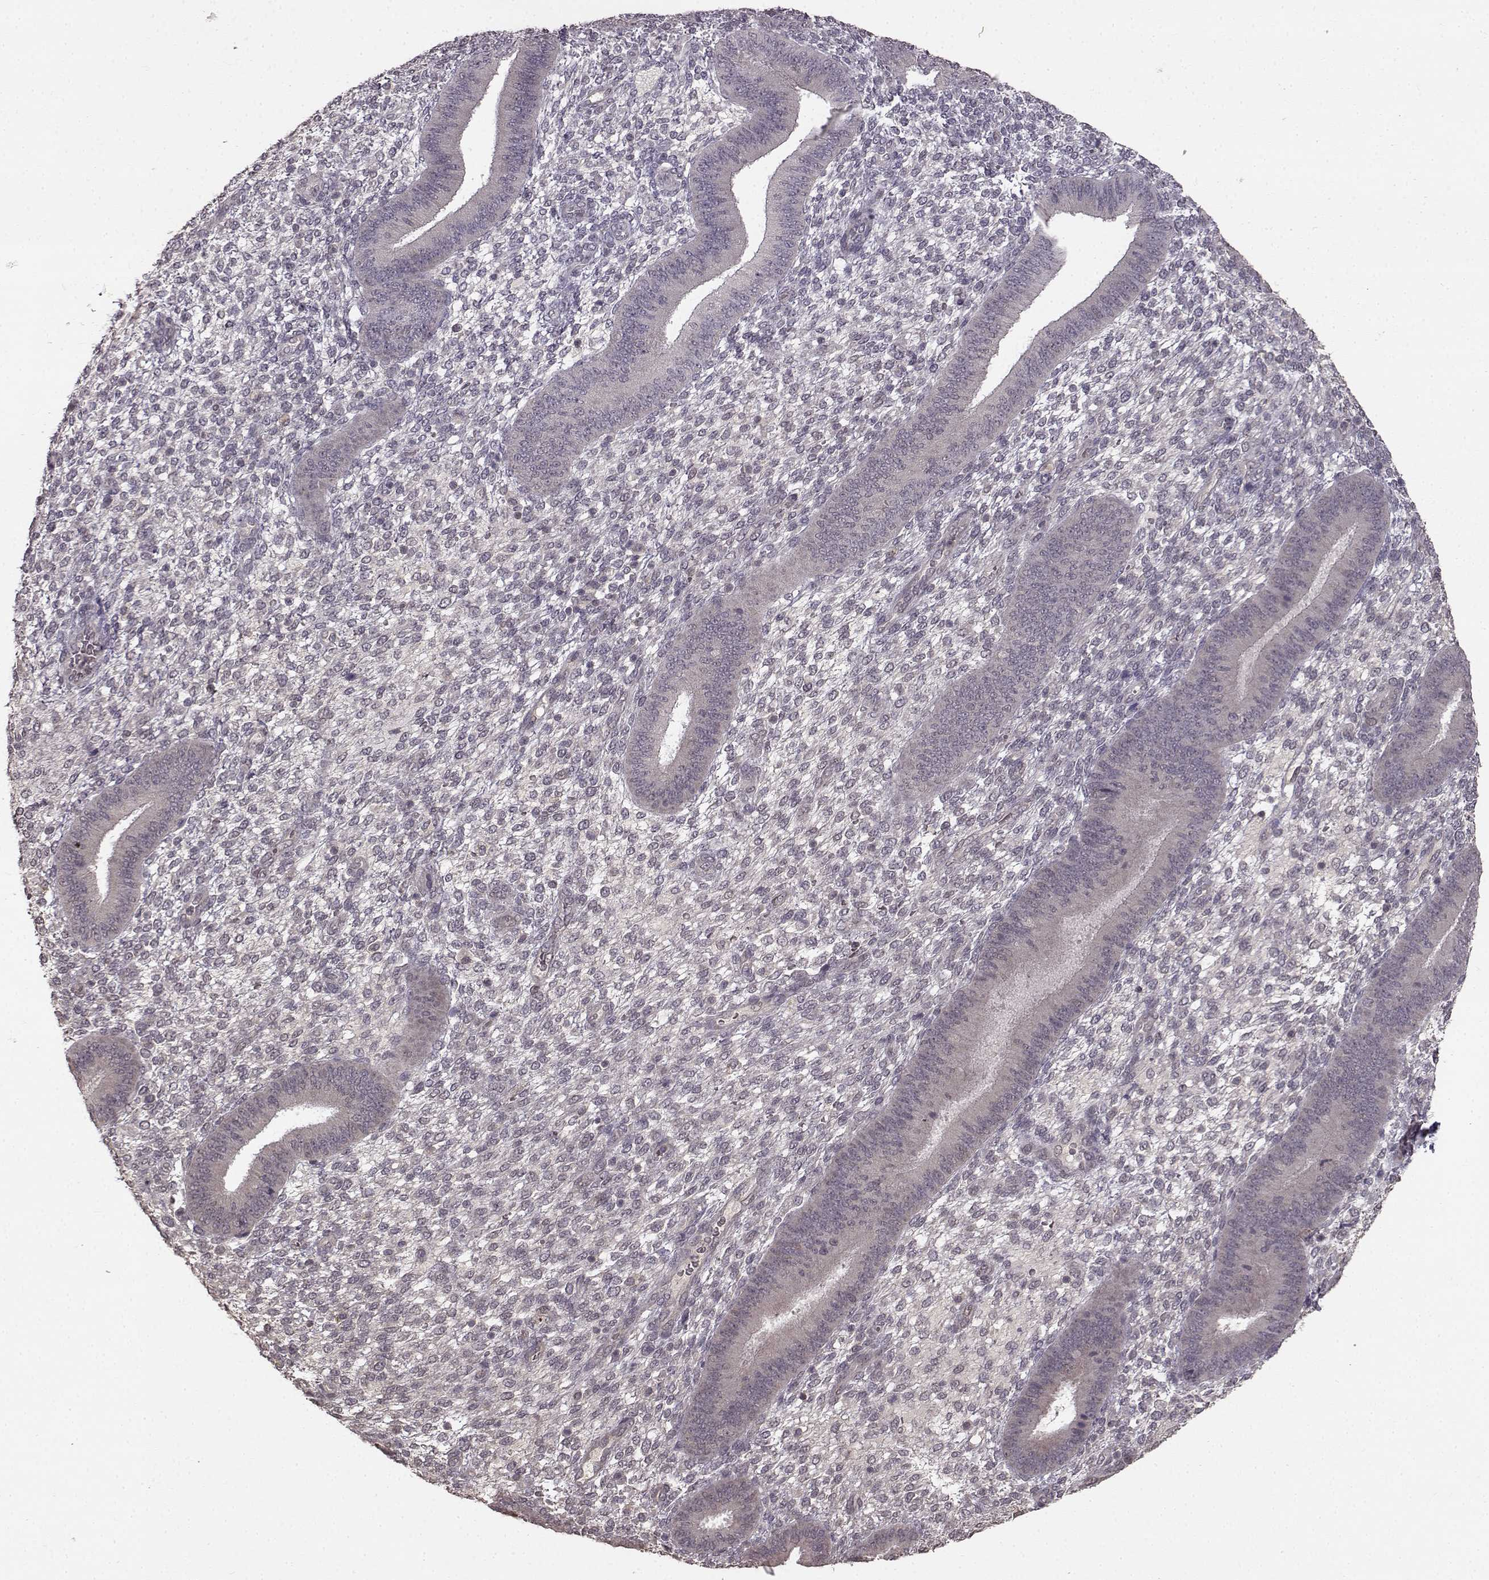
{"staining": {"intensity": "negative", "quantity": "none", "location": "none"}, "tissue": "endometrium", "cell_type": "Cells in endometrial stroma", "image_type": "normal", "snomed": [{"axis": "morphology", "description": "Normal tissue, NOS"}, {"axis": "topography", "description": "Endometrium"}], "caption": "The image displays no significant positivity in cells in endometrial stroma of endometrium.", "gene": "NTRK2", "patient": {"sex": "female", "age": 39}}